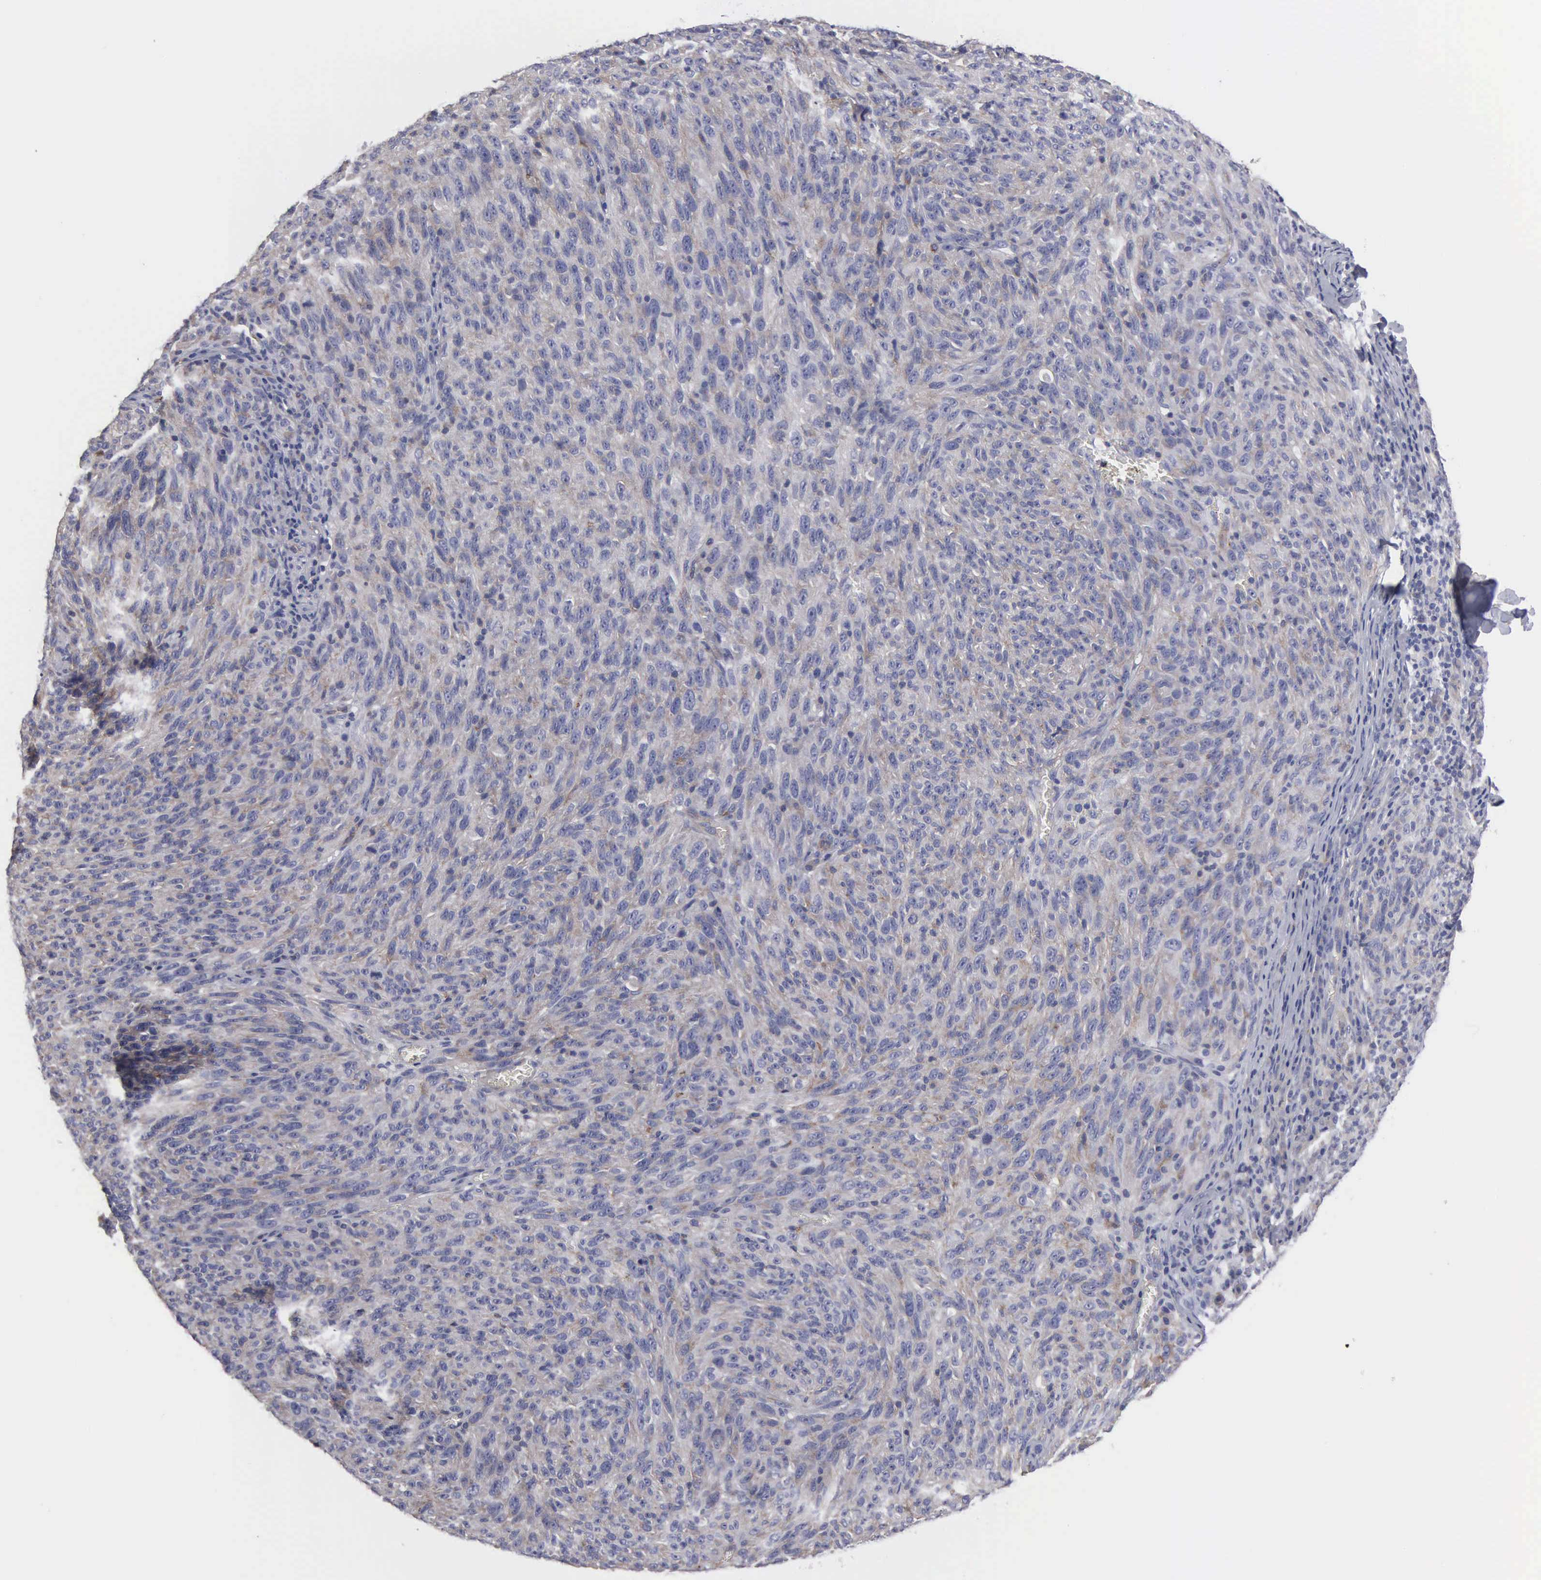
{"staining": {"intensity": "weak", "quantity": "25%-75%", "location": "cytoplasmic/membranous"}, "tissue": "melanoma", "cell_type": "Tumor cells", "image_type": "cancer", "snomed": [{"axis": "morphology", "description": "Malignant melanoma, NOS"}, {"axis": "topography", "description": "Skin"}], "caption": "Malignant melanoma stained with DAB (3,3'-diaminobenzidine) immunohistochemistry (IHC) shows low levels of weak cytoplasmic/membranous staining in about 25%-75% of tumor cells.", "gene": "RDX", "patient": {"sex": "male", "age": 76}}